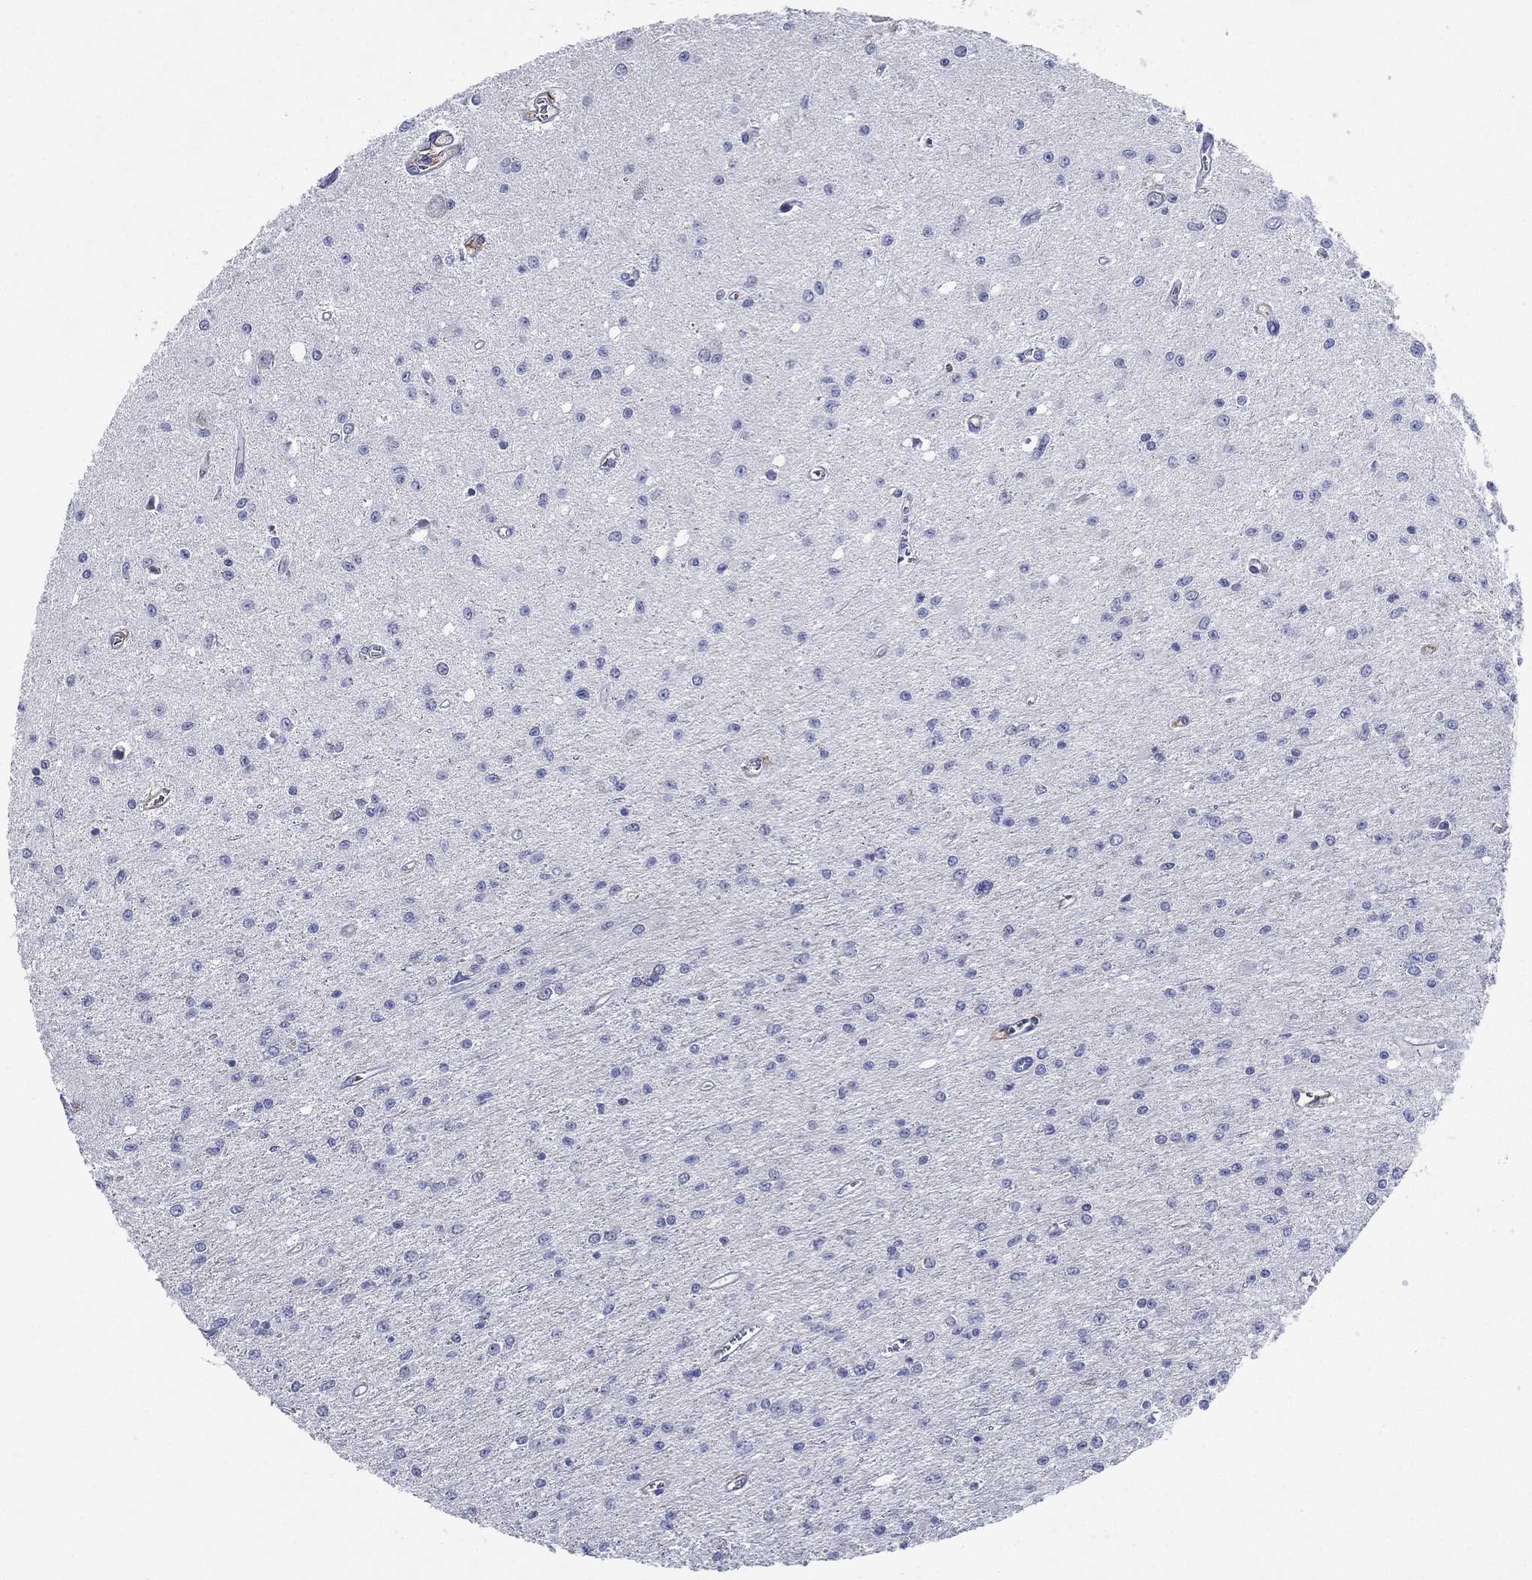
{"staining": {"intensity": "negative", "quantity": "none", "location": "none"}, "tissue": "glioma", "cell_type": "Tumor cells", "image_type": "cancer", "snomed": [{"axis": "morphology", "description": "Glioma, malignant, Low grade"}, {"axis": "topography", "description": "Brain"}], "caption": "Histopathology image shows no protein staining in tumor cells of malignant low-grade glioma tissue.", "gene": "TMPRSS11D", "patient": {"sex": "female", "age": 45}}